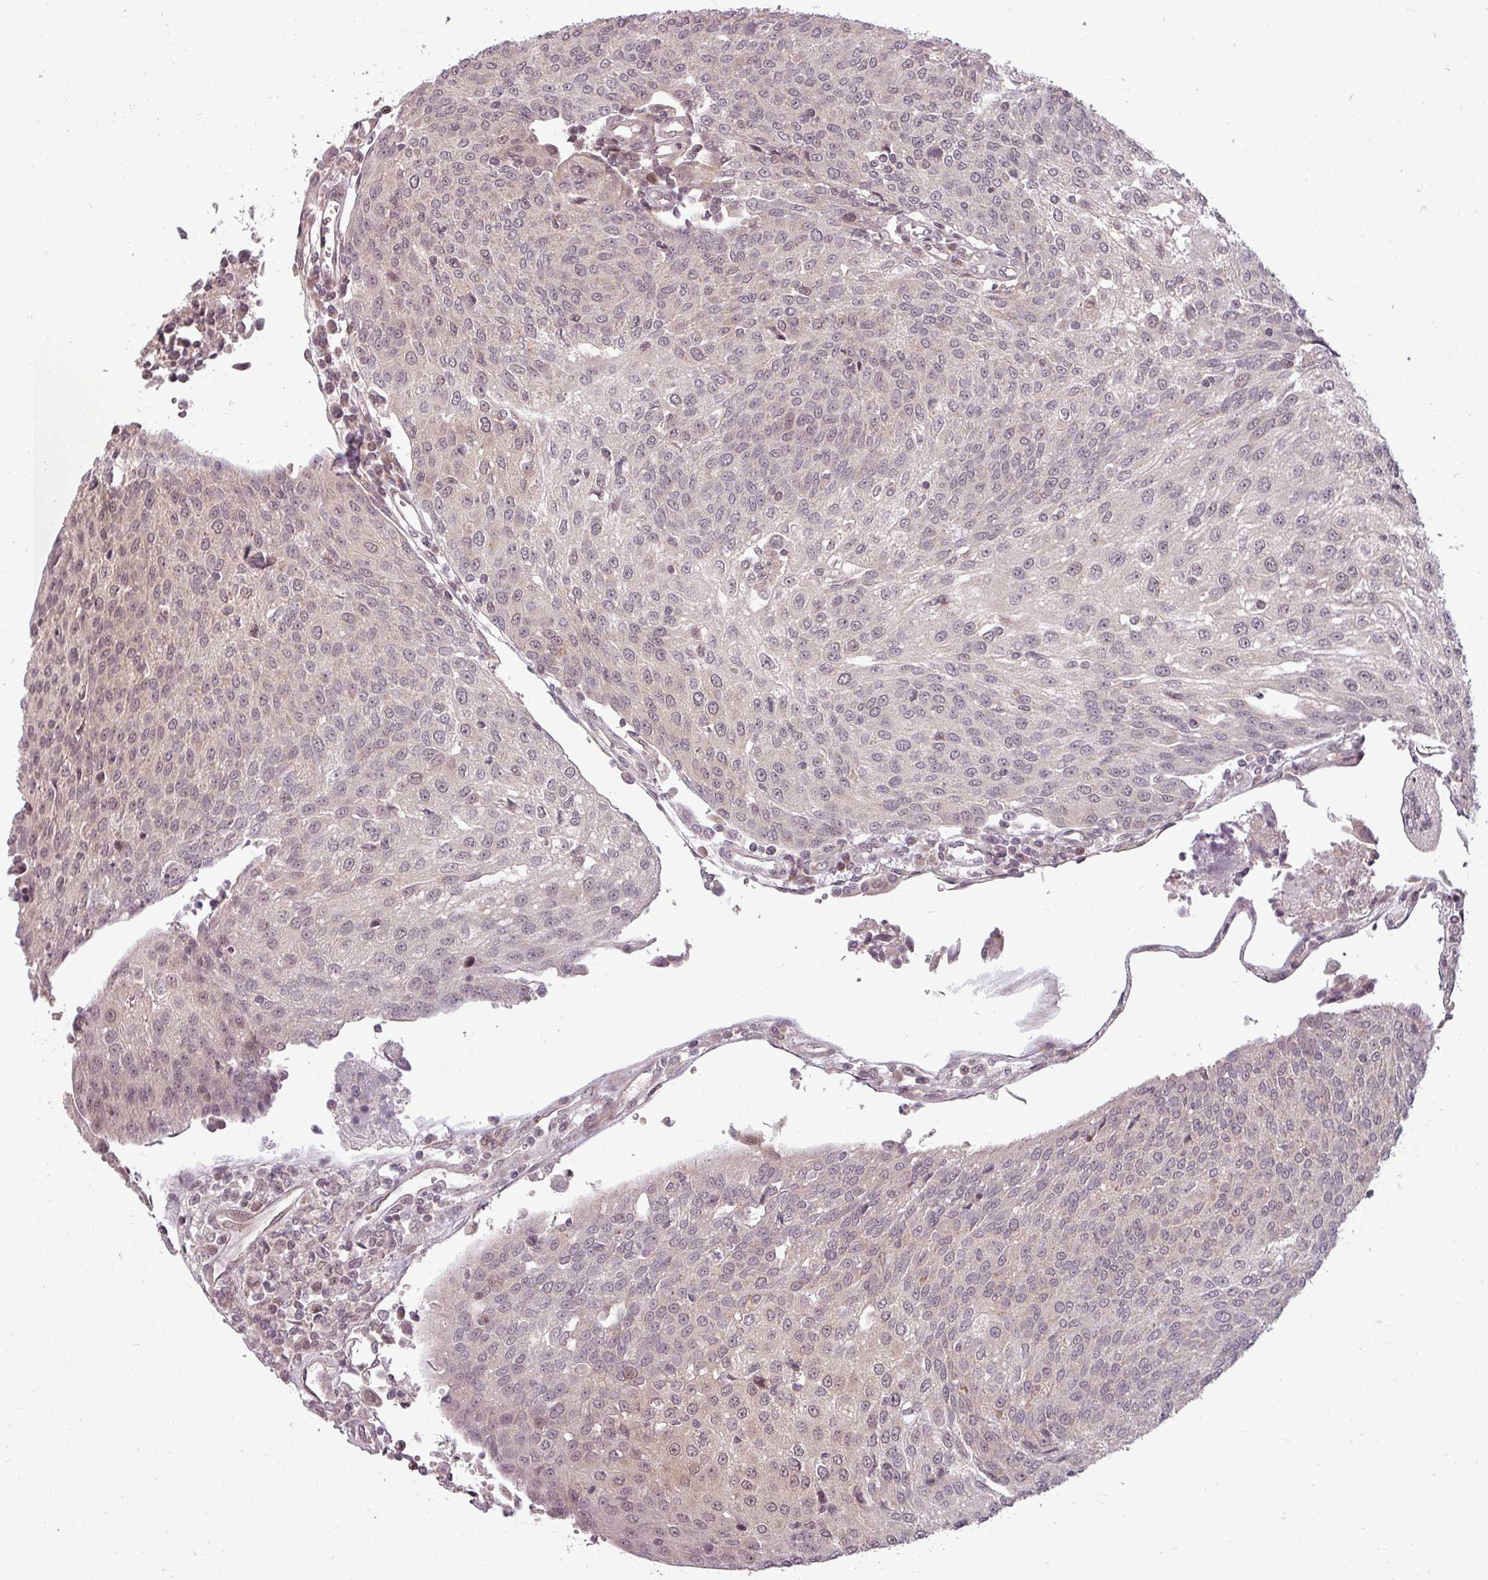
{"staining": {"intensity": "weak", "quantity": "<25%", "location": "cytoplasmic/membranous"}, "tissue": "urothelial cancer", "cell_type": "Tumor cells", "image_type": "cancer", "snomed": [{"axis": "morphology", "description": "Urothelial carcinoma, High grade"}, {"axis": "topography", "description": "Urinary bladder"}], "caption": "Immunohistochemistry histopathology image of neoplastic tissue: urothelial cancer stained with DAB shows no significant protein staining in tumor cells.", "gene": "CLIC1", "patient": {"sex": "female", "age": 85}}